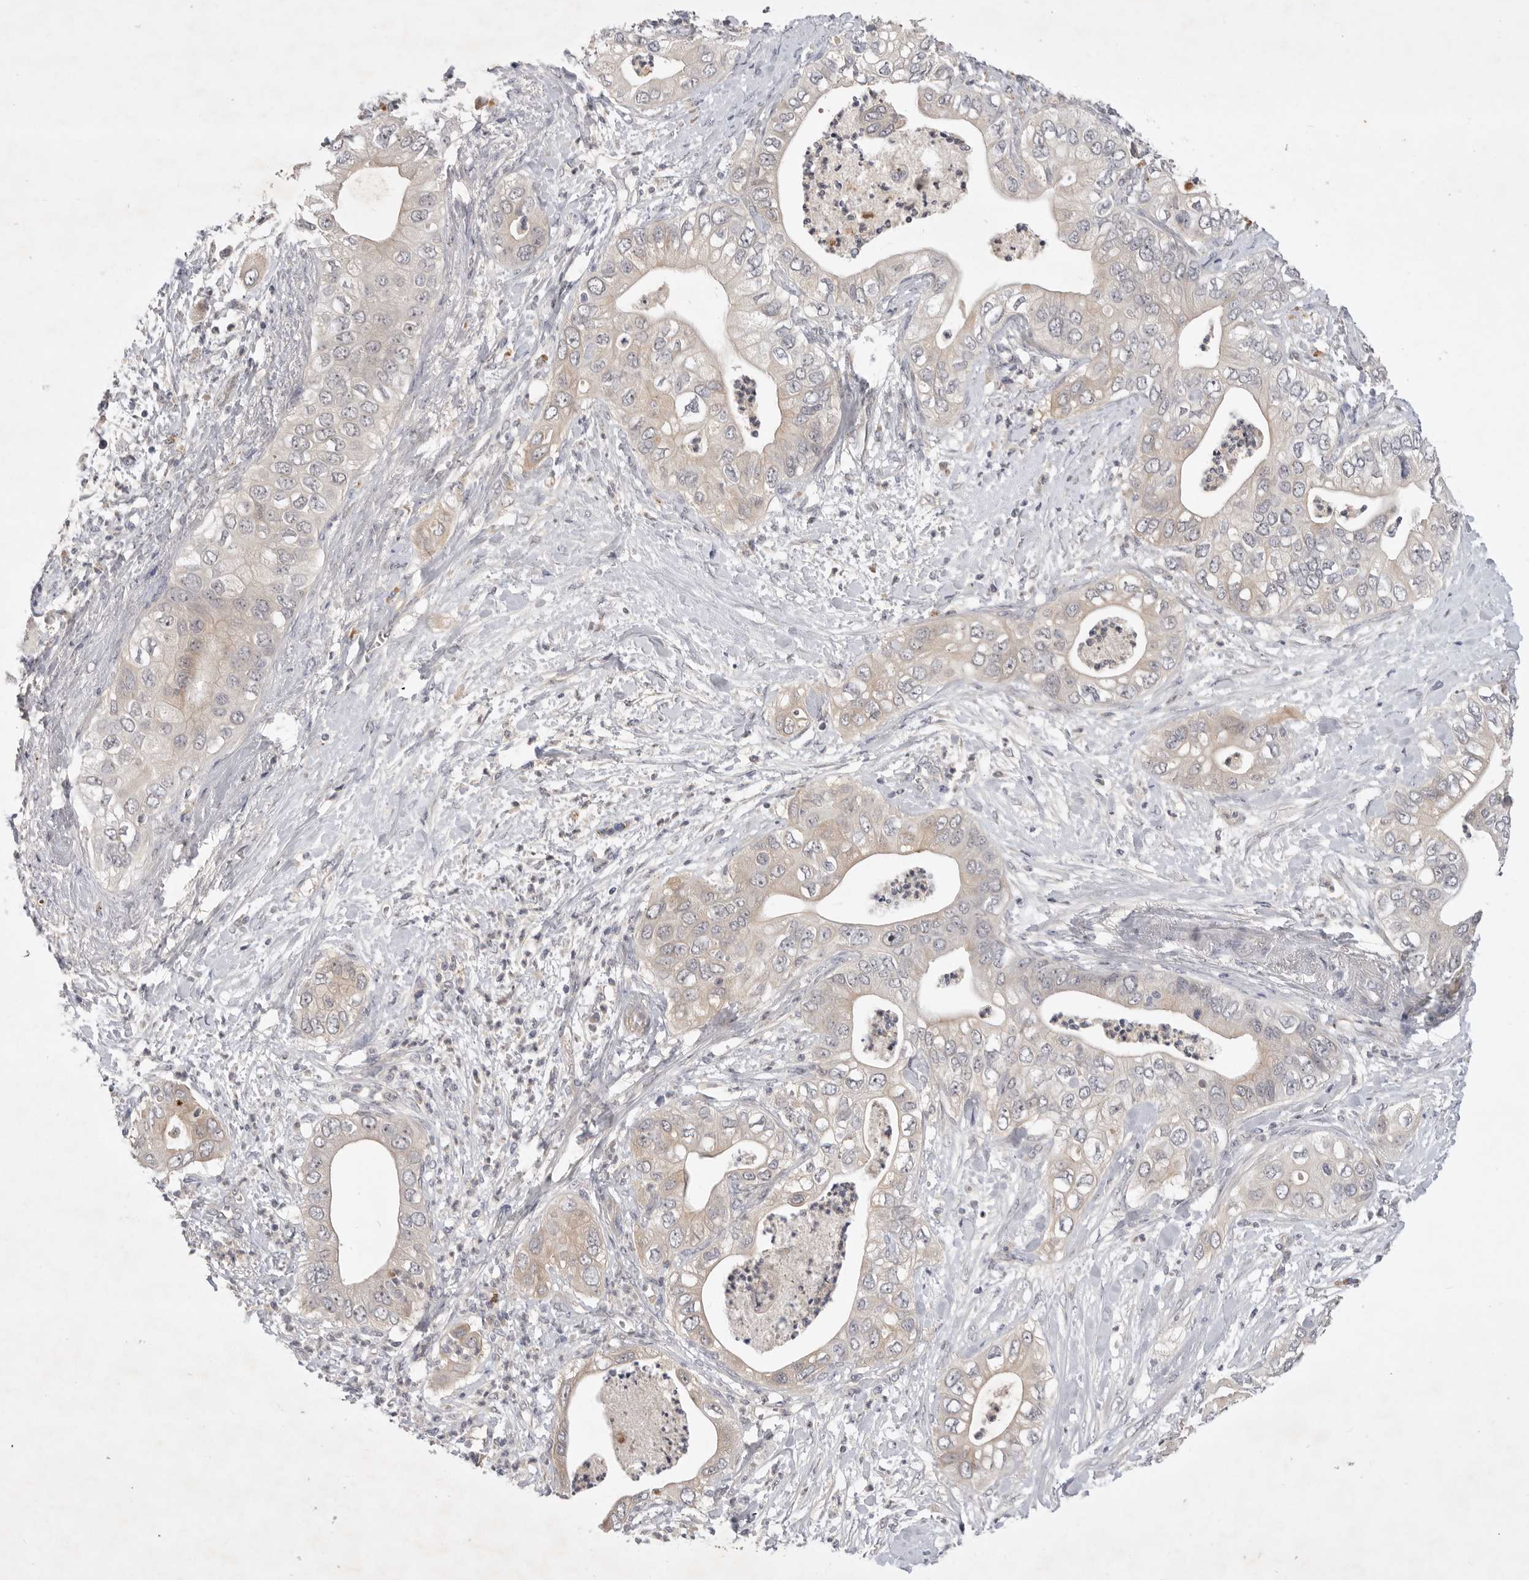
{"staining": {"intensity": "weak", "quantity": "<25%", "location": "cytoplasmic/membranous"}, "tissue": "pancreatic cancer", "cell_type": "Tumor cells", "image_type": "cancer", "snomed": [{"axis": "morphology", "description": "Adenocarcinoma, NOS"}, {"axis": "topography", "description": "Pancreas"}], "caption": "A high-resolution histopathology image shows IHC staining of pancreatic cancer, which displays no significant expression in tumor cells.", "gene": "ITGAD", "patient": {"sex": "female", "age": 78}}